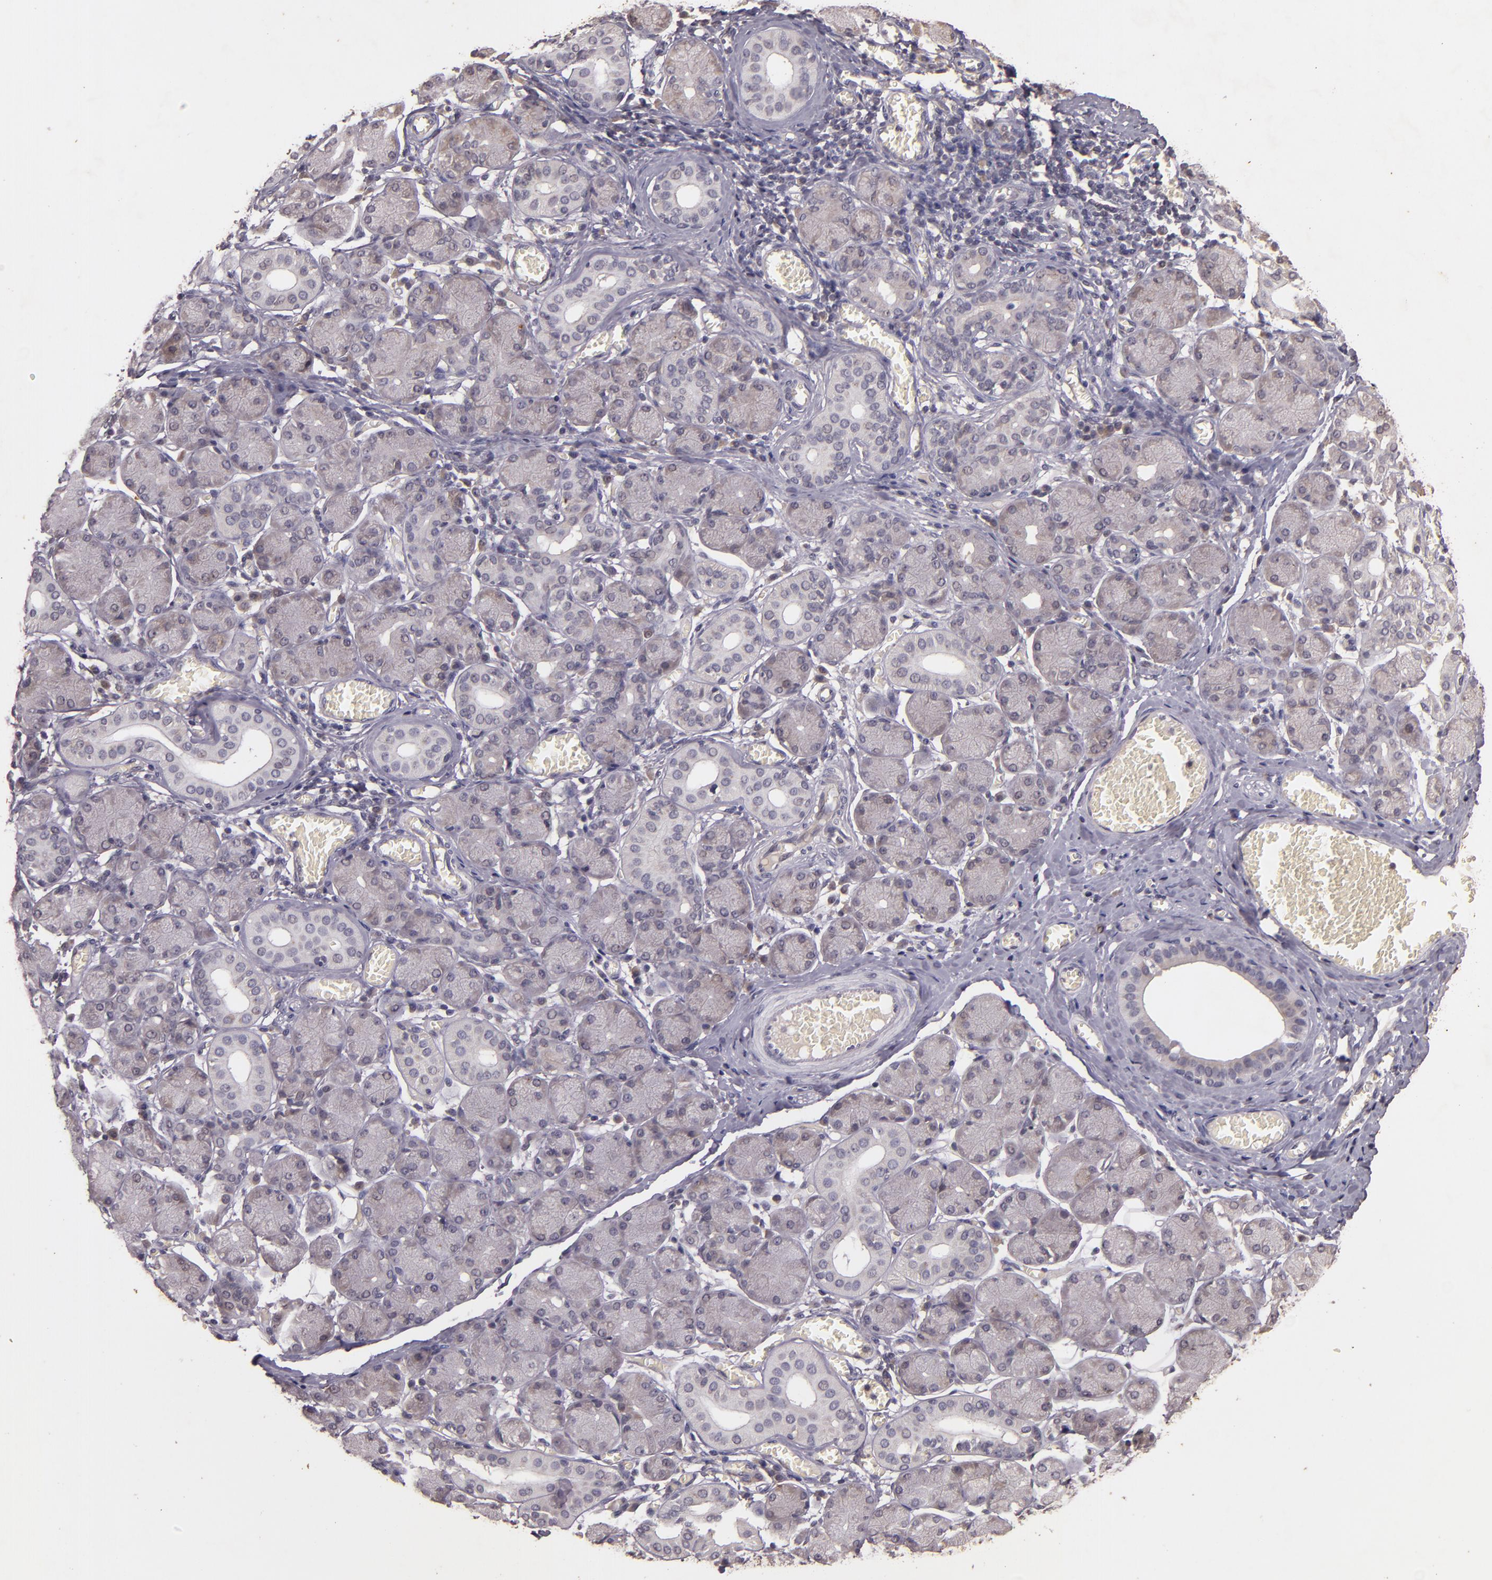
{"staining": {"intensity": "negative", "quantity": "none", "location": "none"}, "tissue": "salivary gland", "cell_type": "Glandular cells", "image_type": "normal", "snomed": [{"axis": "morphology", "description": "Normal tissue, NOS"}, {"axis": "topography", "description": "Salivary gland"}], "caption": "Immunohistochemistry micrograph of benign salivary gland stained for a protein (brown), which demonstrates no positivity in glandular cells.", "gene": "TFF1", "patient": {"sex": "female", "age": 24}}